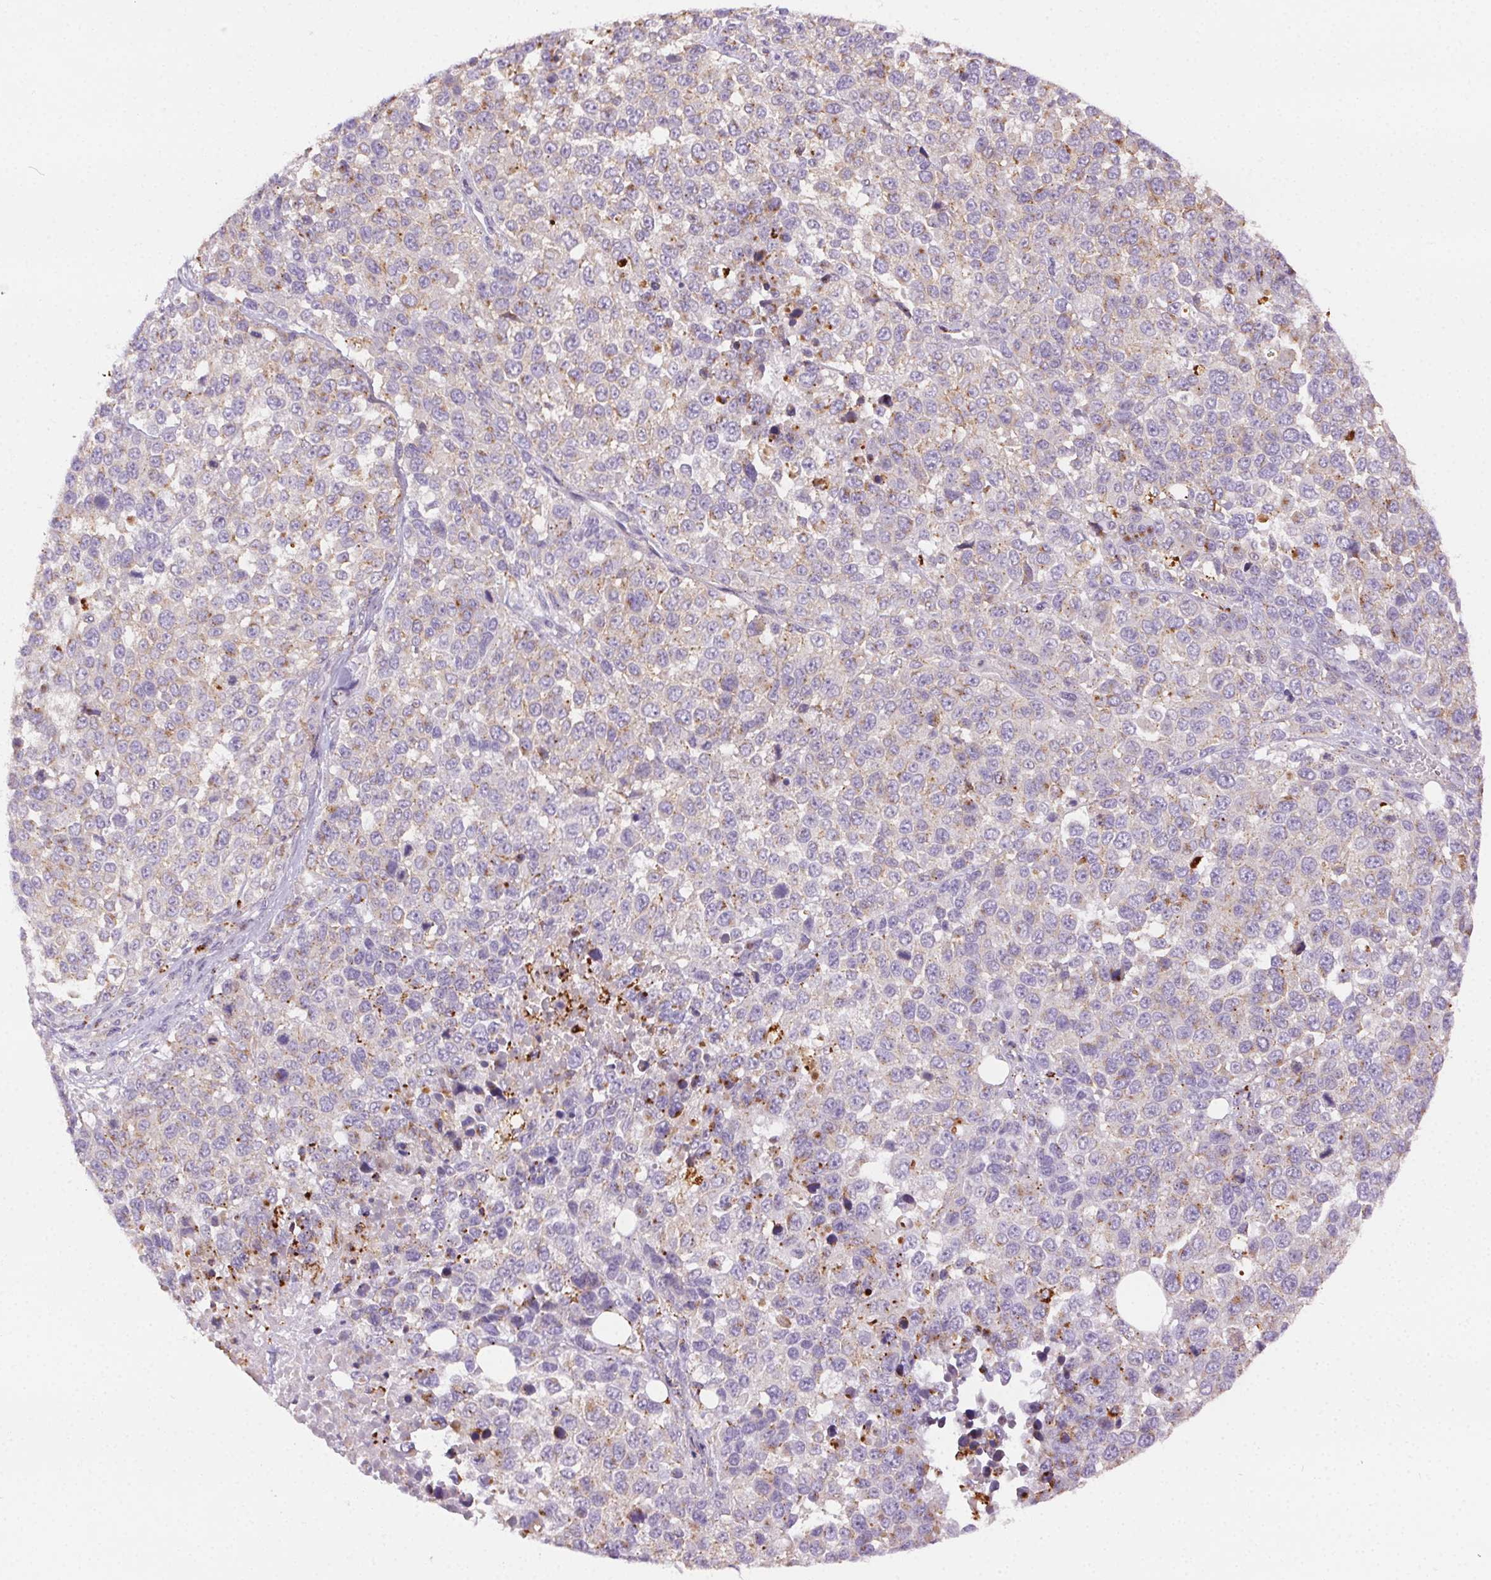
{"staining": {"intensity": "negative", "quantity": "none", "location": "none"}, "tissue": "melanoma", "cell_type": "Tumor cells", "image_type": "cancer", "snomed": [{"axis": "morphology", "description": "Malignant melanoma, Metastatic site"}, {"axis": "topography", "description": "Skin"}], "caption": "Tumor cells show no significant protein expression in melanoma. (Stains: DAB (3,3'-diaminobenzidine) immunohistochemistry with hematoxylin counter stain, Microscopy: brightfield microscopy at high magnification).", "gene": "SCPEP1", "patient": {"sex": "male", "age": 84}}